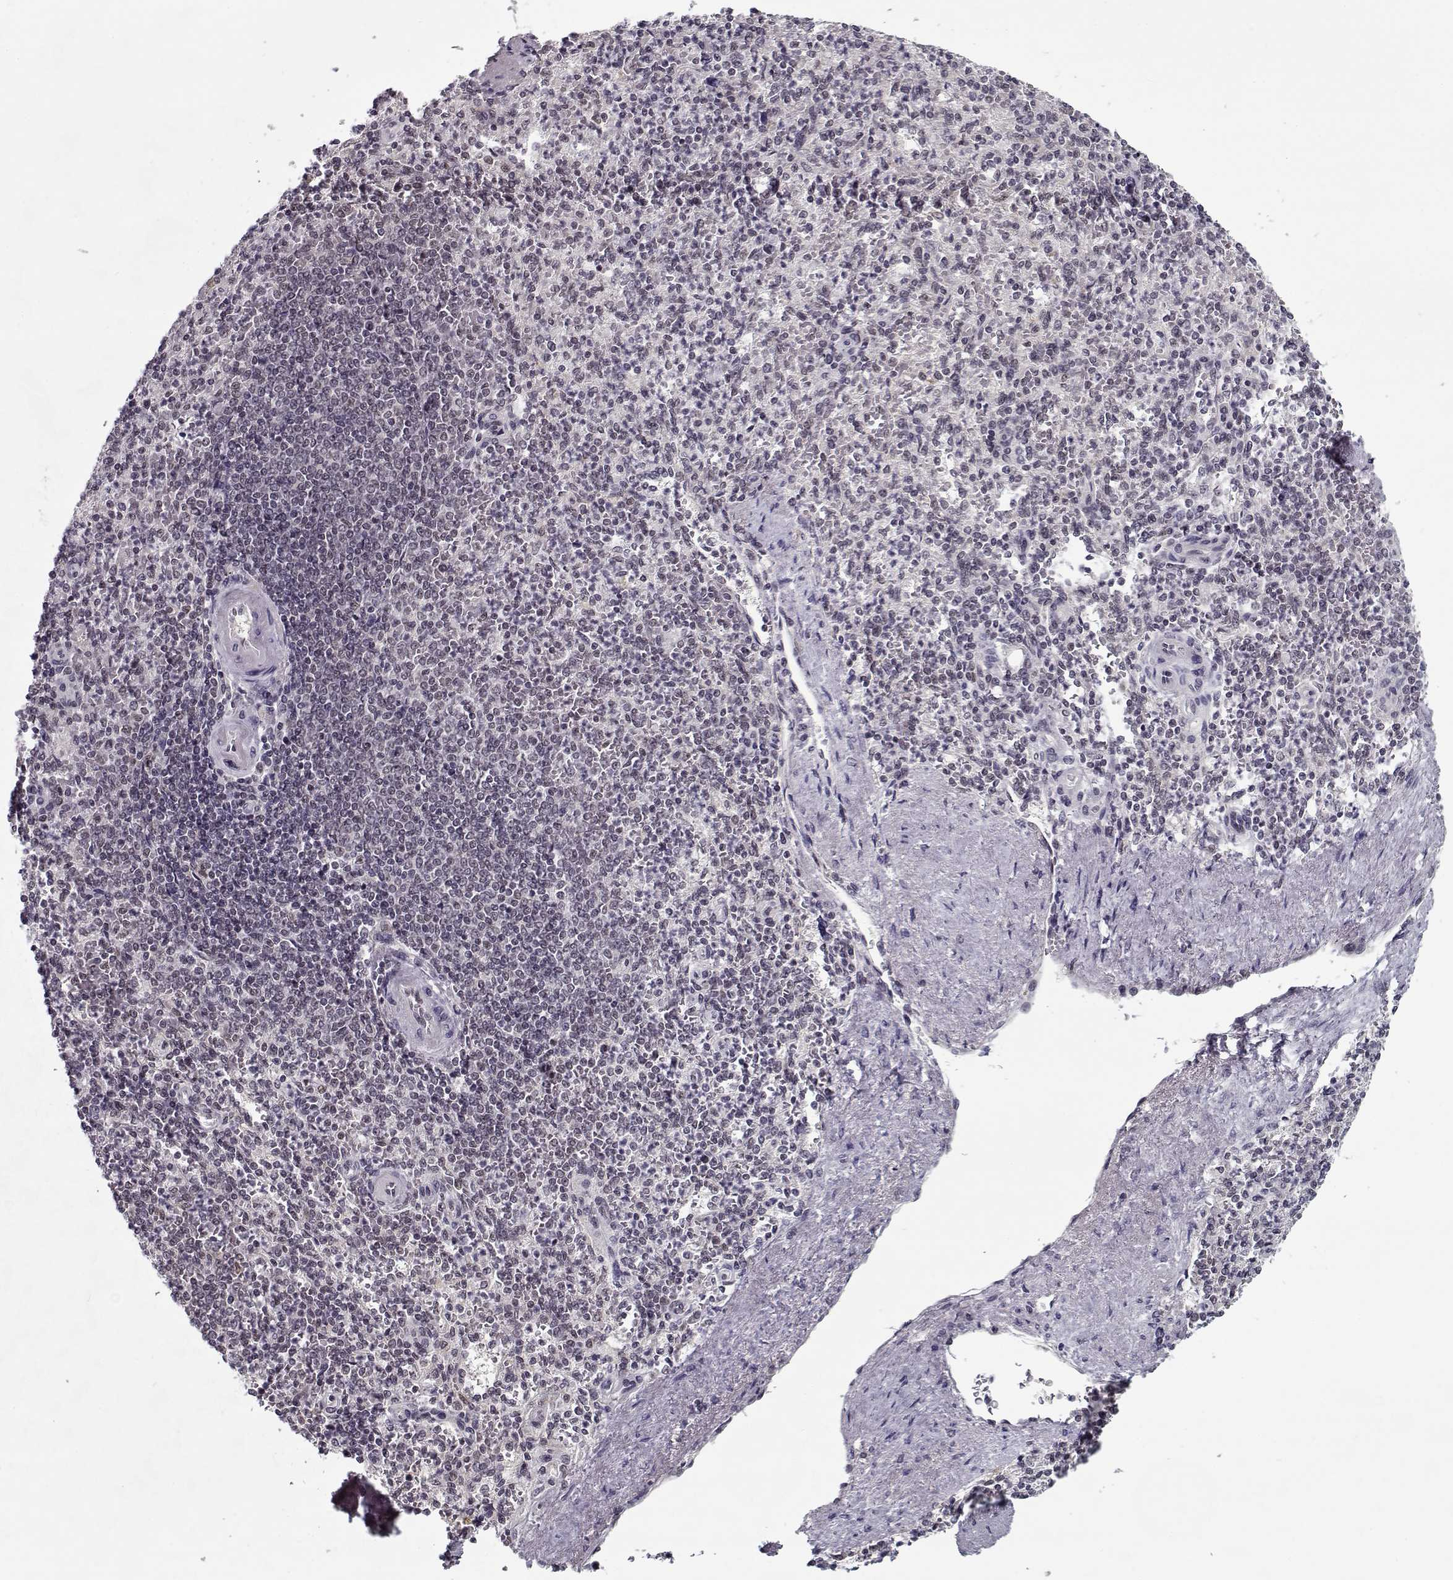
{"staining": {"intensity": "negative", "quantity": "none", "location": "none"}, "tissue": "spleen", "cell_type": "Cells in red pulp", "image_type": "normal", "snomed": [{"axis": "morphology", "description": "Normal tissue, NOS"}, {"axis": "topography", "description": "Spleen"}], "caption": "There is no significant staining in cells in red pulp of spleen. The staining is performed using DAB brown chromogen with nuclei counter-stained in using hematoxylin.", "gene": "TESPA1", "patient": {"sex": "female", "age": 74}}